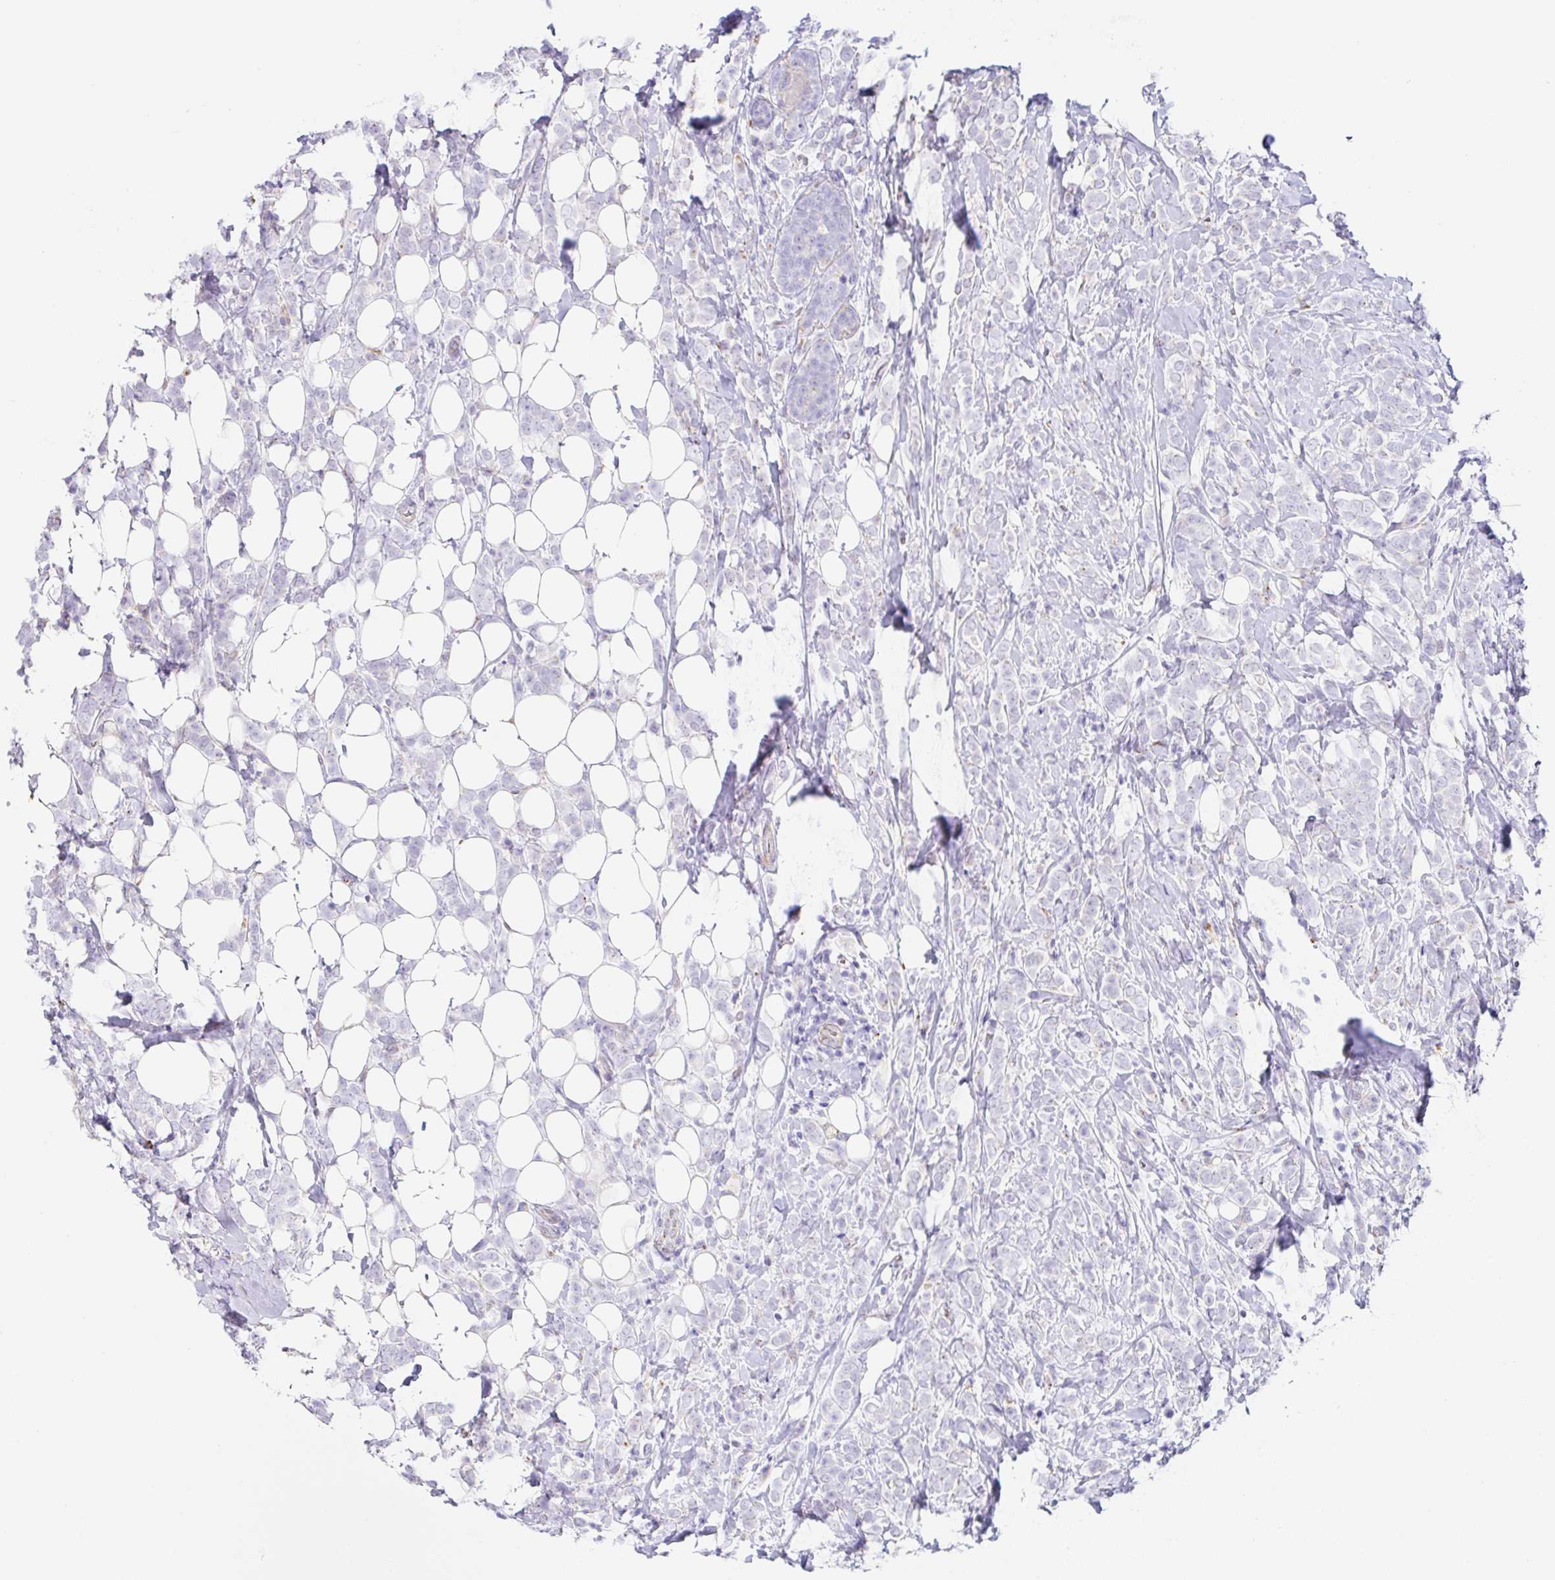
{"staining": {"intensity": "negative", "quantity": "none", "location": "none"}, "tissue": "breast cancer", "cell_type": "Tumor cells", "image_type": "cancer", "snomed": [{"axis": "morphology", "description": "Lobular carcinoma"}, {"axis": "topography", "description": "Breast"}], "caption": "This is a histopathology image of IHC staining of breast cancer, which shows no expression in tumor cells.", "gene": "DKK4", "patient": {"sex": "female", "age": 49}}